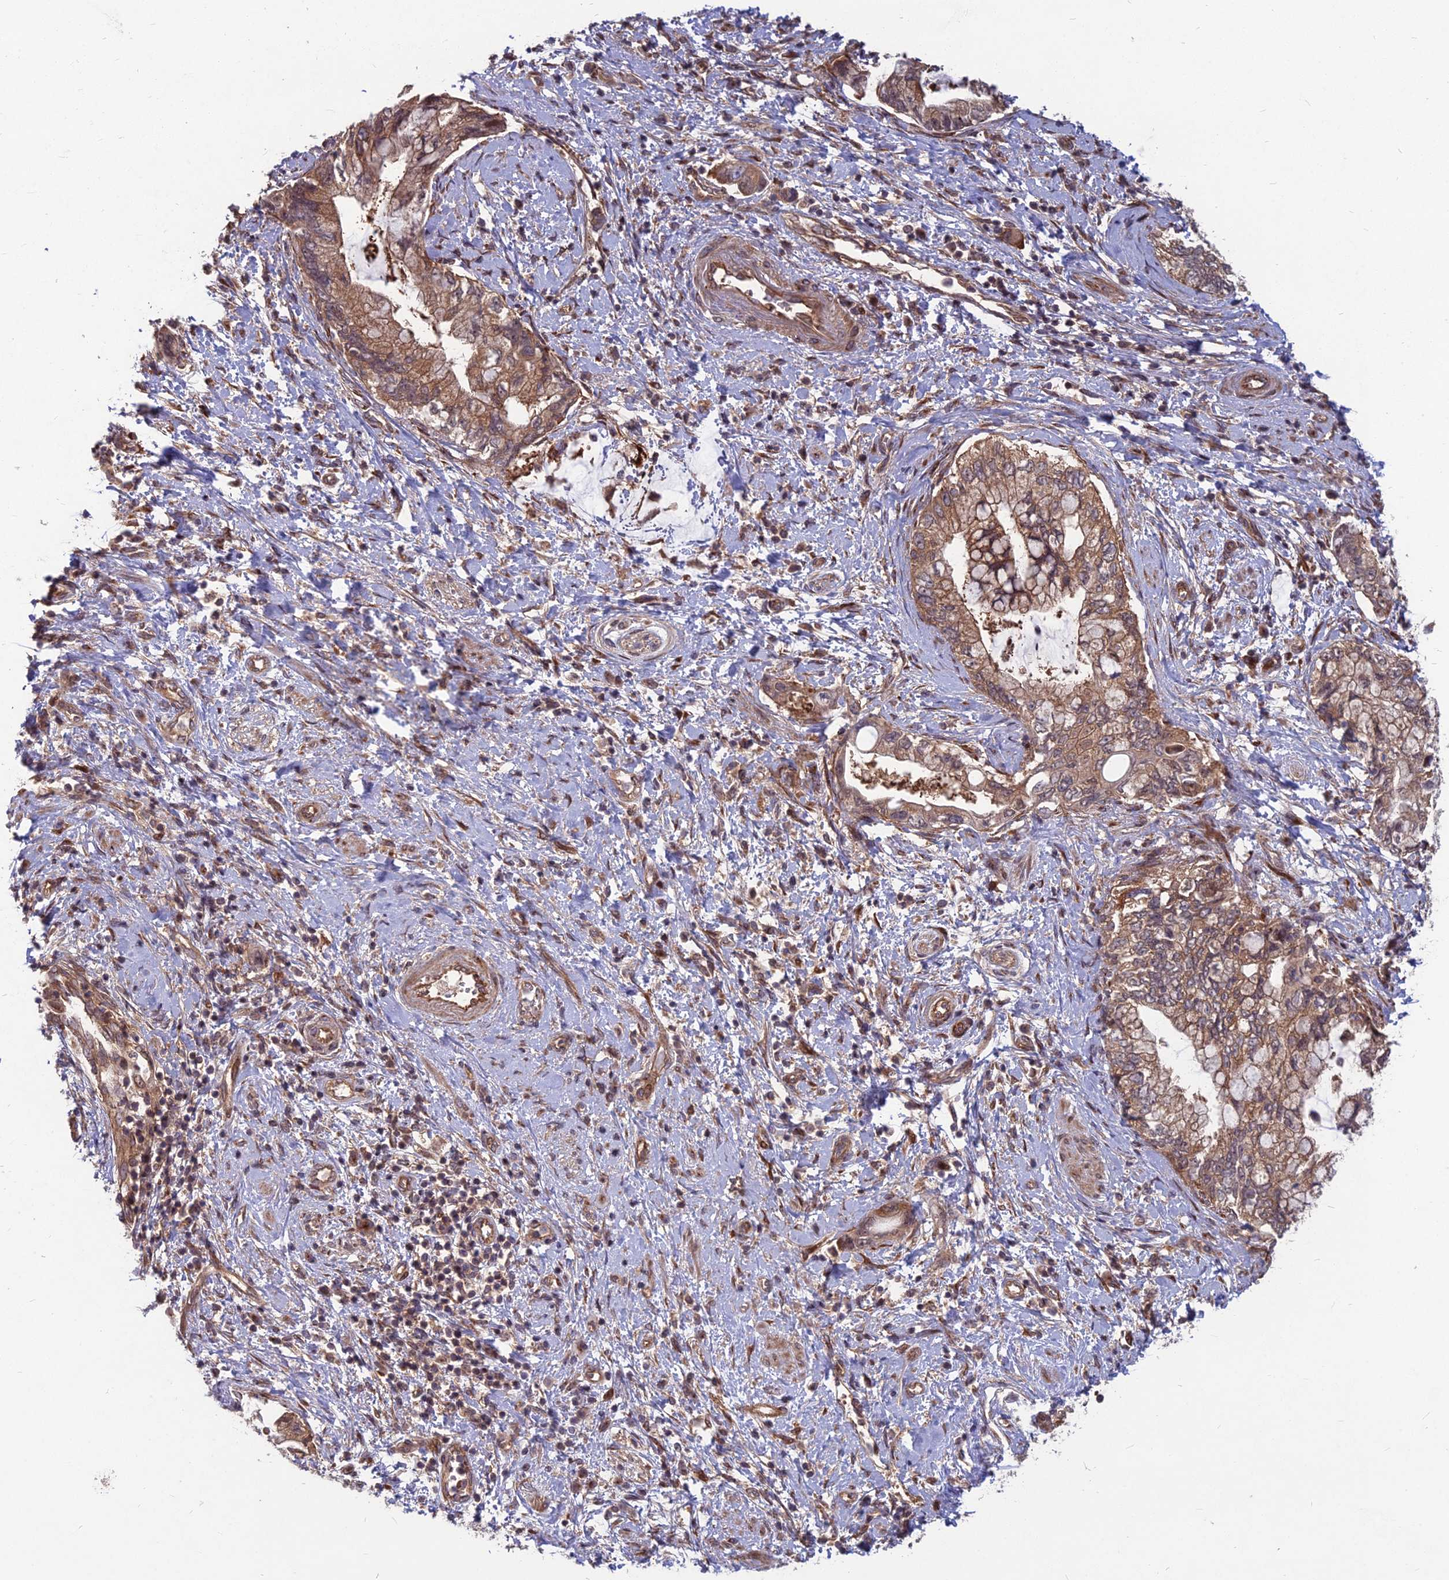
{"staining": {"intensity": "moderate", "quantity": ">75%", "location": "cytoplasmic/membranous"}, "tissue": "pancreatic cancer", "cell_type": "Tumor cells", "image_type": "cancer", "snomed": [{"axis": "morphology", "description": "Adenocarcinoma, NOS"}, {"axis": "topography", "description": "Pancreas"}], "caption": "Immunohistochemical staining of human pancreatic cancer exhibits medium levels of moderate cytoplasmic/membranous expression in approximately >75% of tumor cells.", "gene": "MFSD8", "patient": {"sex": "female", "age": 73}}